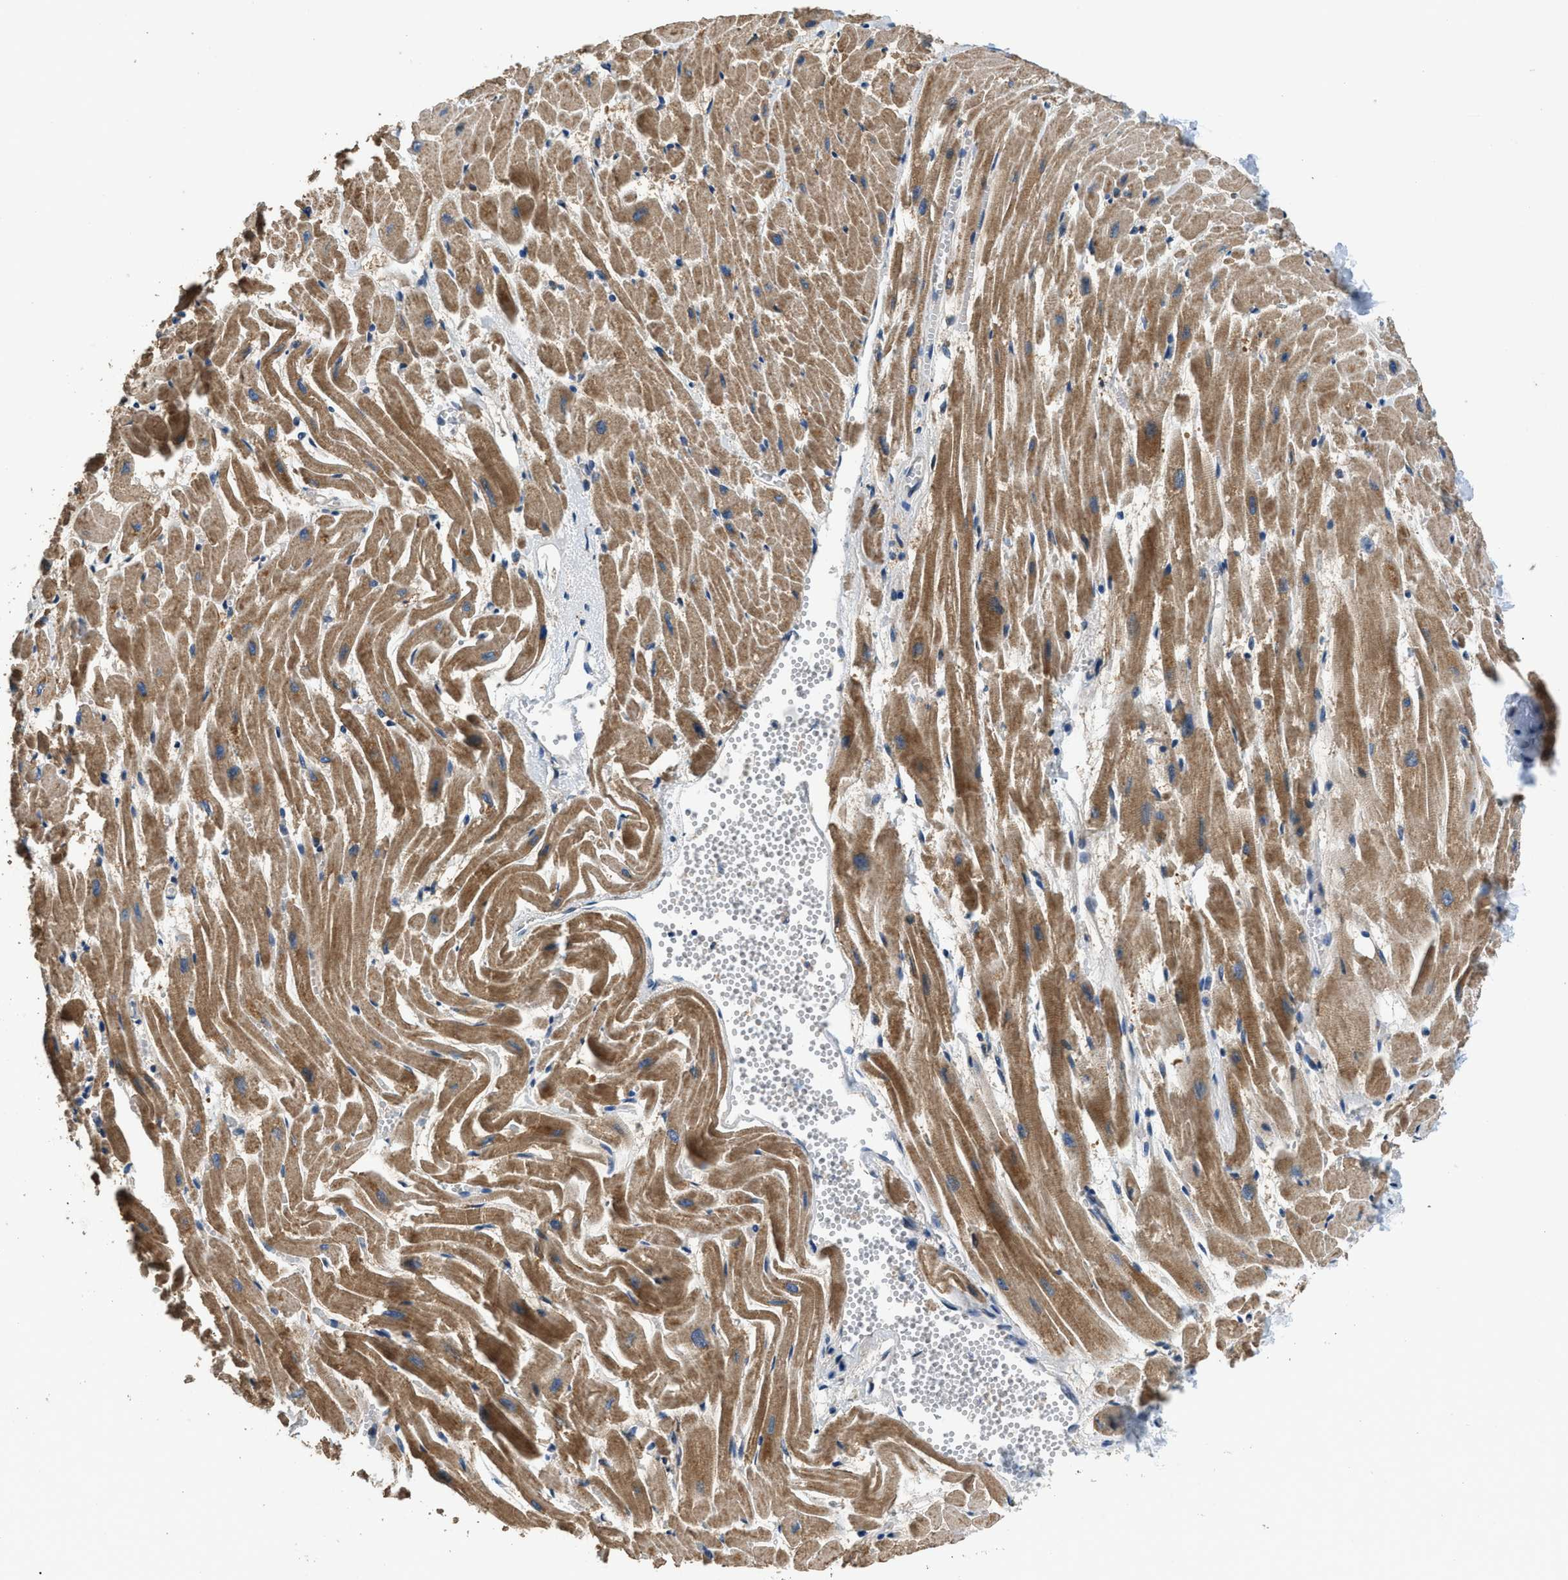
{"staining": {"intensity": "moderate", "quantity": ">75%", "location": "cytoplasmic/membranous"}, "tissue": "heart muscle", "cell_type": "Cardiomyocytes", "image_type": "normal", "snomed": [{"axis": "morphology", "description": "Normal tissue, NOS"}, {"axis": "topography", "description": "Heart"}], "caption": "The photomicrograph exhibits staining of unremarkable heart muscle, revealing moderate cytoplasmic/membranous protein staining (brown color) within cardiomyocytes. (Brightfield microscopy of DAB IHC at high magnification).", "gene": "SSH2", "patient": {"sex": "female", "age": 19}}